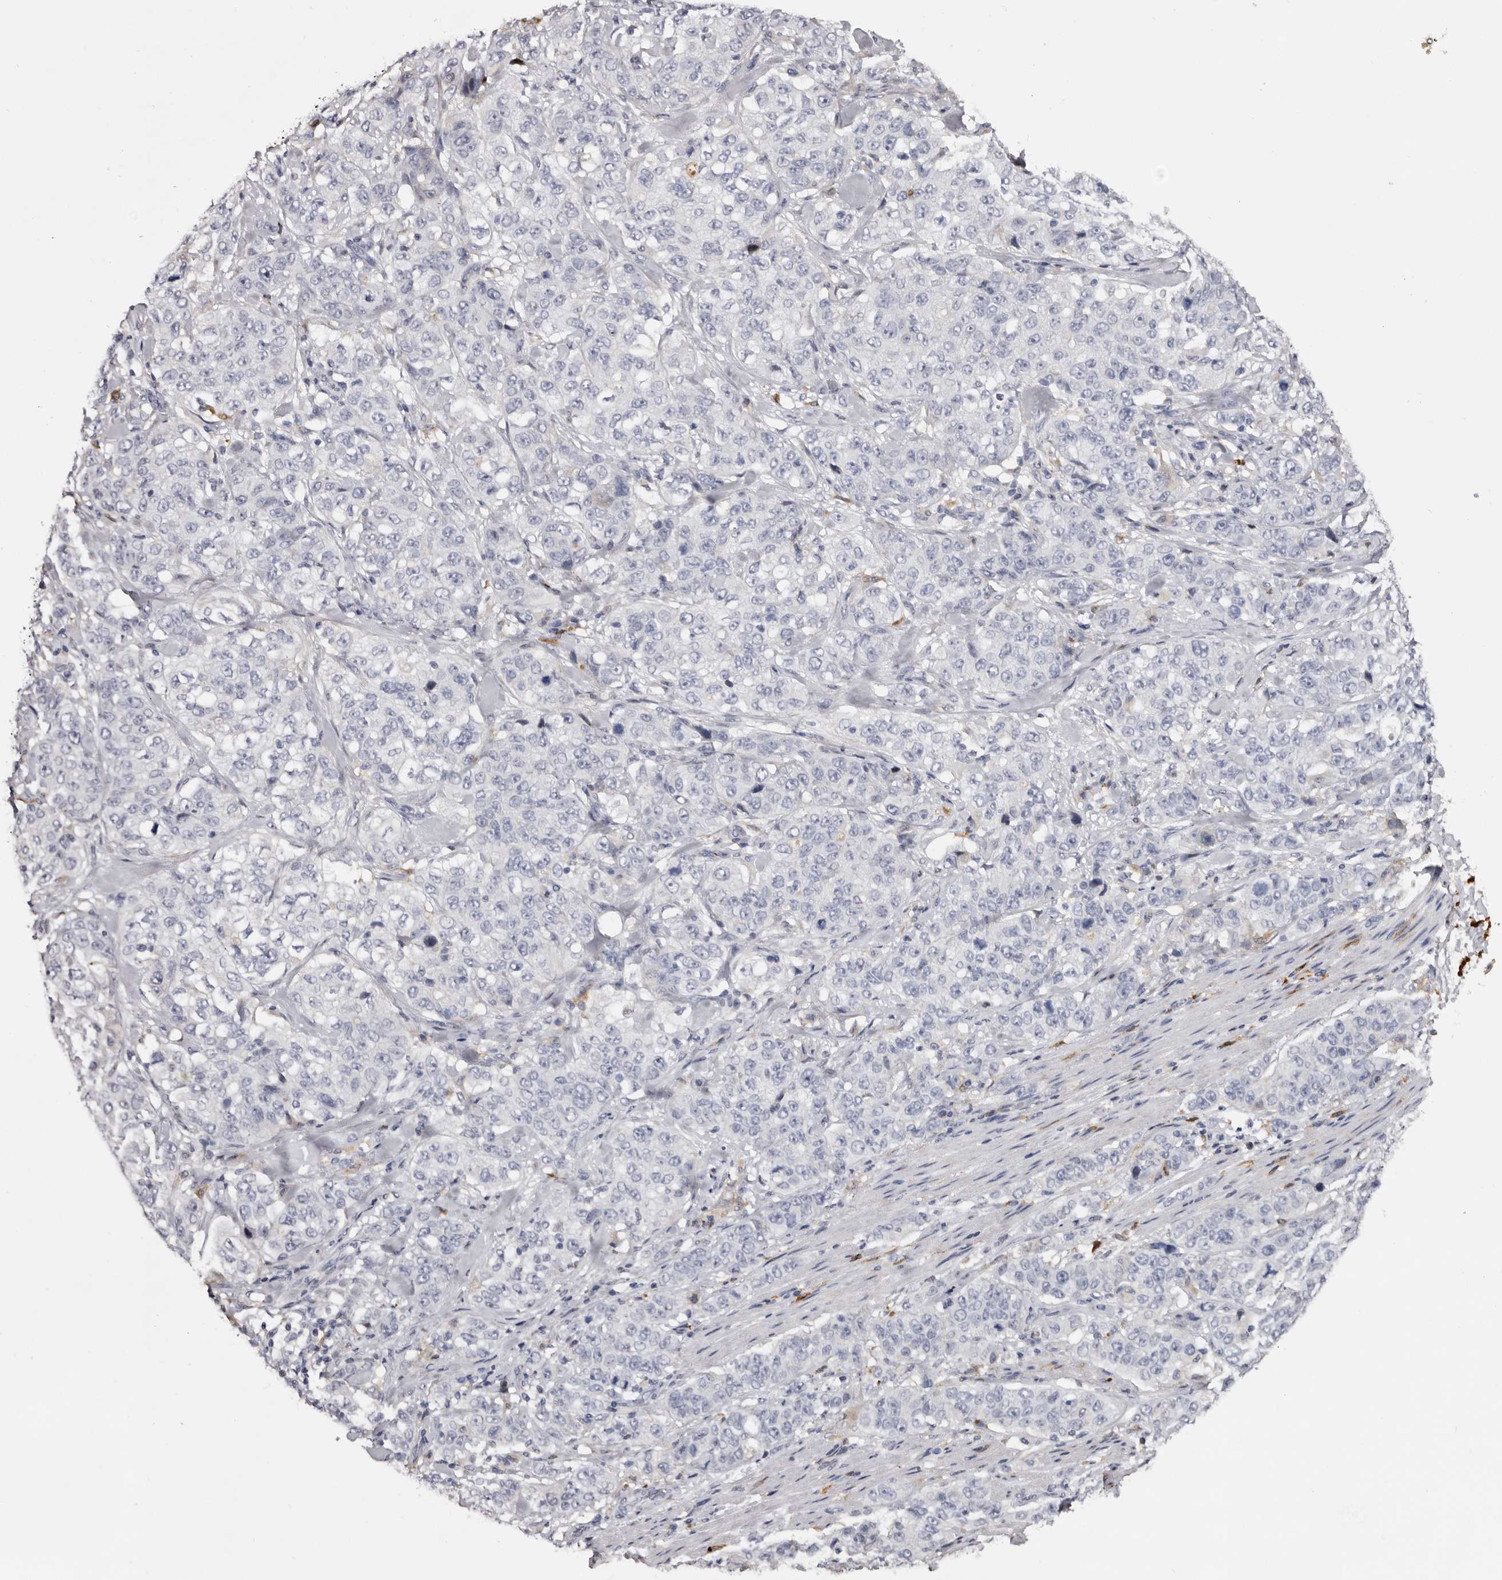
{"staining": {"intensity": "negative", "quantity": "none", "location": "none"}, "tissue": "stomach cancer", "cell_type": "Tumor cells", "image_type": "cancer", "snomed": [{"axis": "morphology", "description": "Adenocarcinoma, NOS"}, {"axis": "topography", "description": "Stomach"}], "caption": "This histopathology image is of stomach adenocarcinoma stained with immunohistochemistry (IHC) to label a protein in brown with the nuclei are counter-stained blue. There is no expression in tumor cells. (Immunohistochemistry, brightfield microscopy, high magnification).", "gene": "KLHL38", "patient": {"sex": "male", "age": 48}}